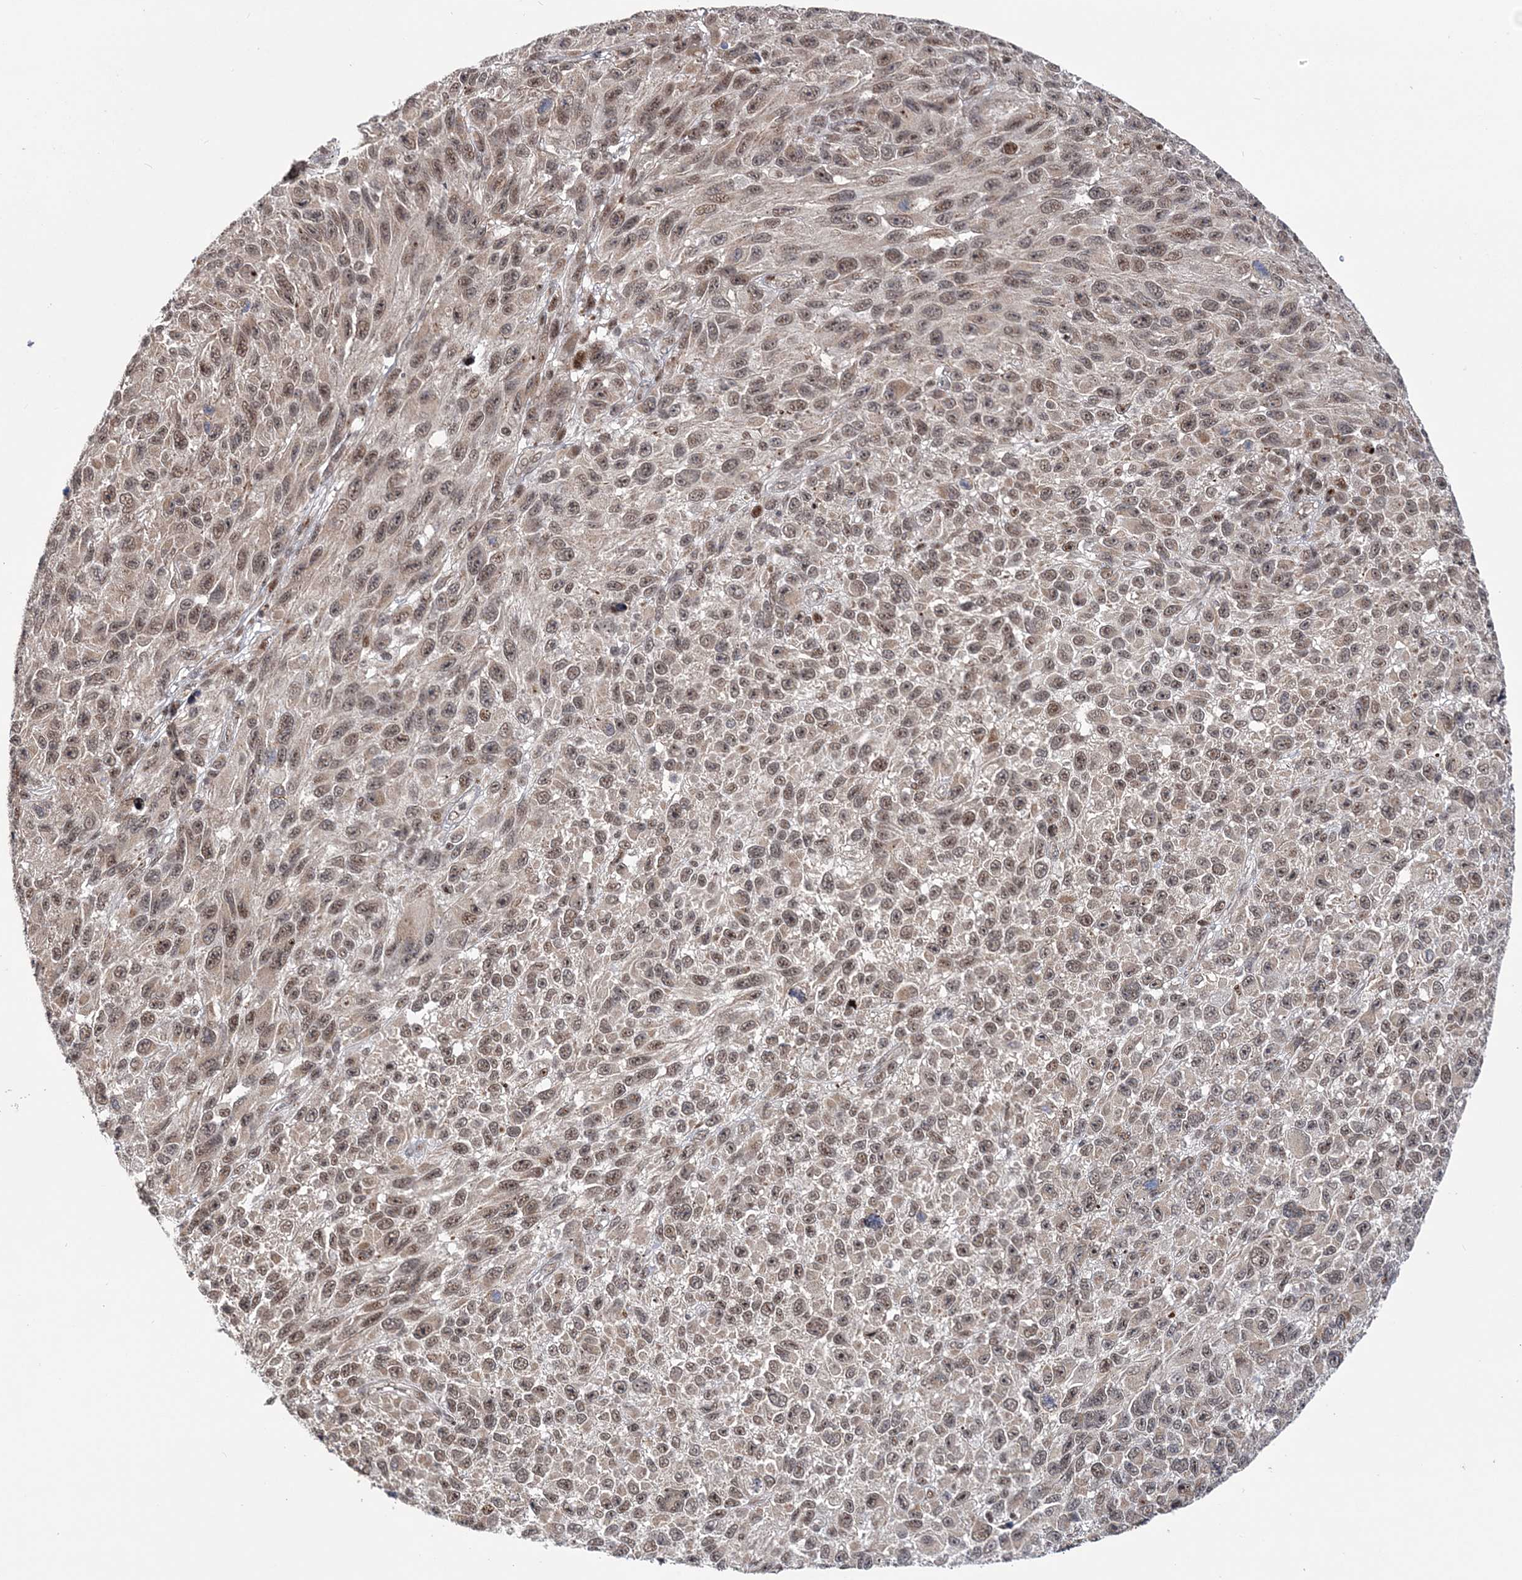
{"staining": {"intensity": "moderate", "quantity": ">75%", "location": "nuclear"}, "tissue": "melanoma", "cell_type": "Tumor cells", "image_type": "cancer", "snomed": [{"axis": "morphology", "description": "Malignant melanoma, NOS"}, {"axis": "topography", "description": "Skin"}], "caption": "The histopathology image shows immunohistochemical staining of melanoma. There is moderate nuclear positivity is present in about >75% of tumor cells.", "gene": "TATDN2", "patient": {"sex": "female", "age": 96}}